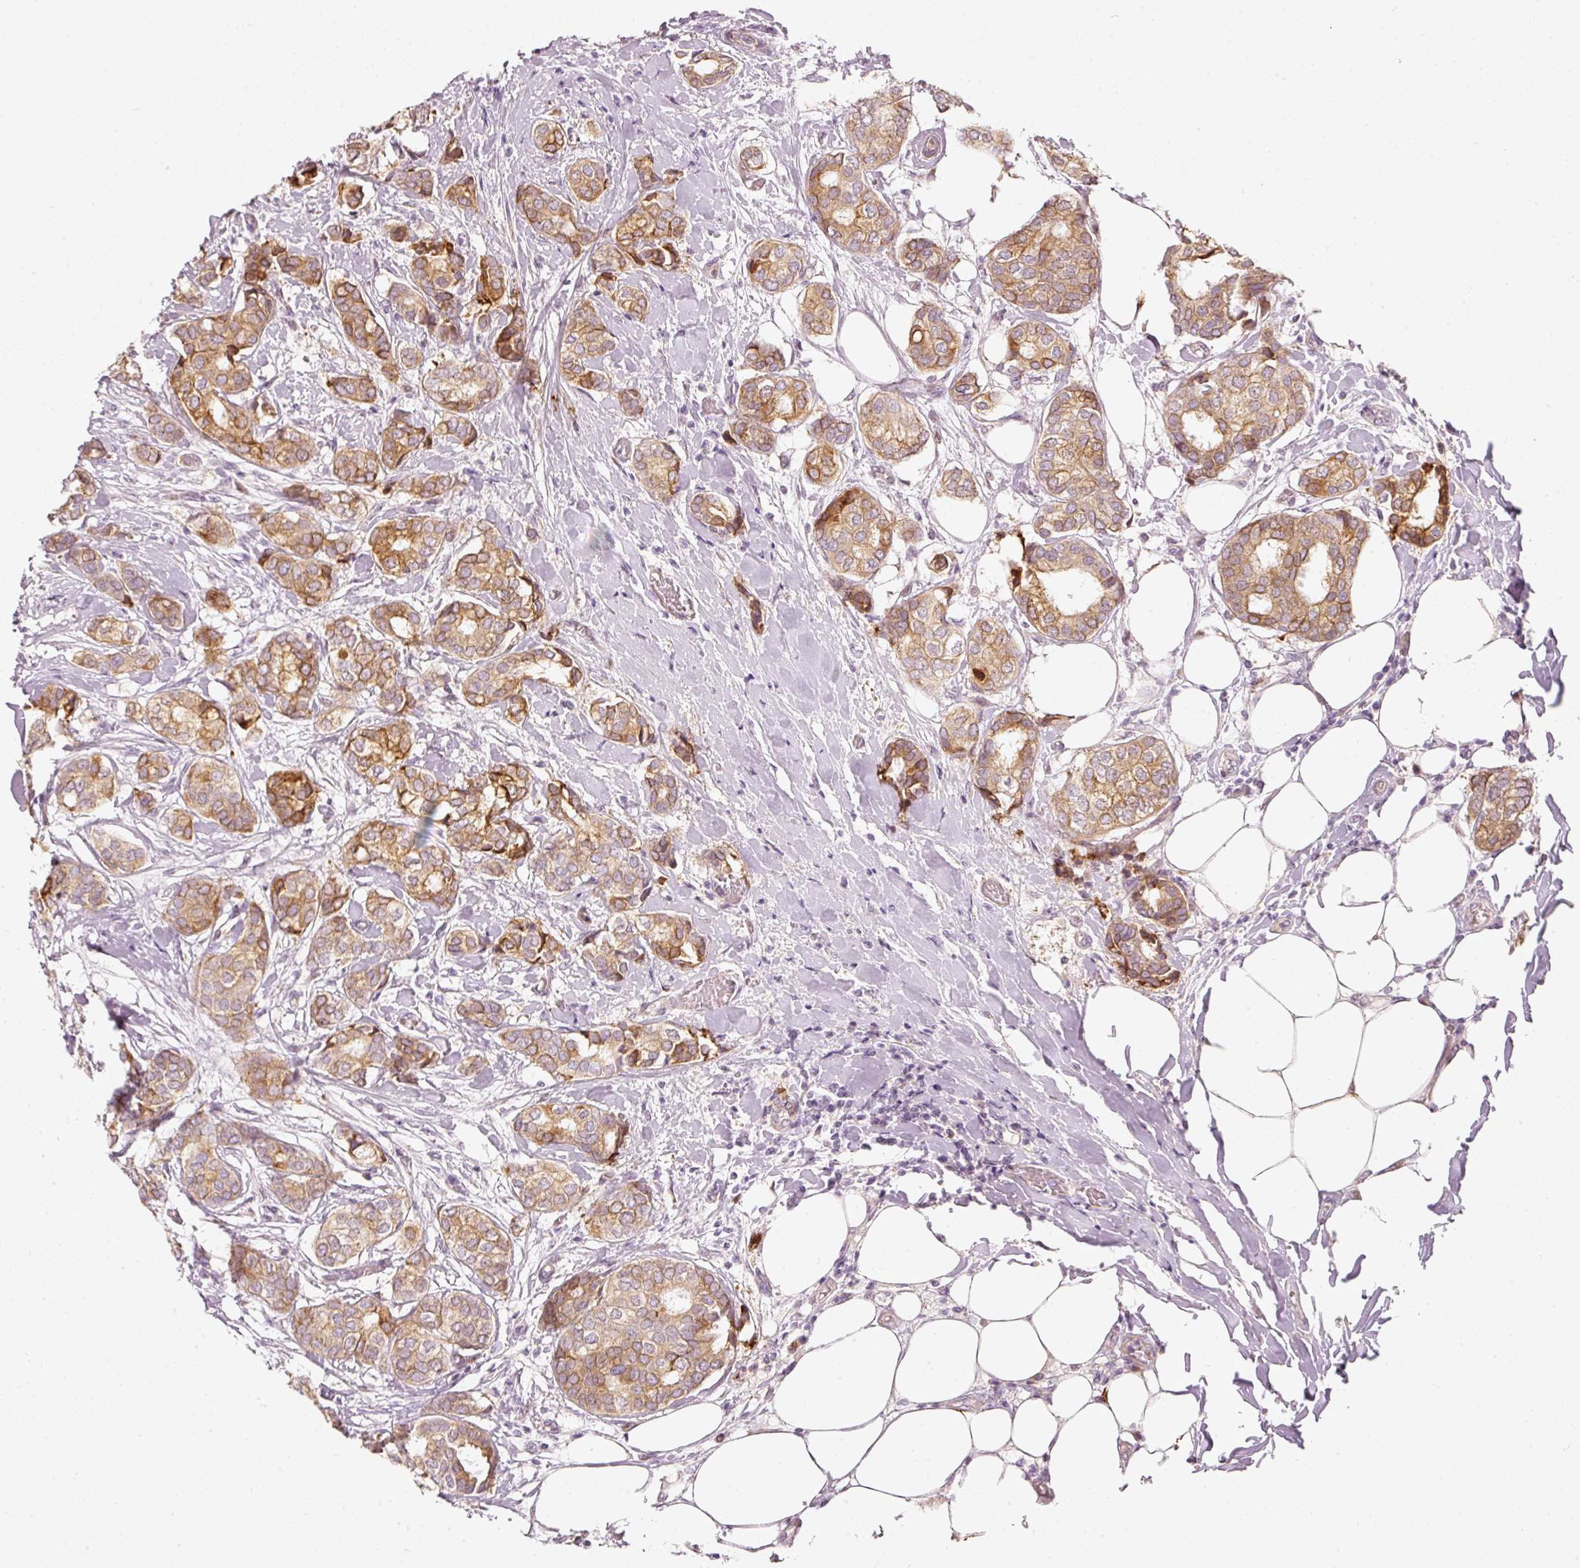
{"staining": {"intensity": "moderate", "quantity": ">75%", "location": "cytoplasmic/membranous"}, "tissue": "breast cancer", "cell_type": "Tumor cells", "image_type": "cancer", "snomed": [{"axis": "morphology", "description": "Duct carcinoma"}, {"axis": "topography", "description": "Breast"}], "caption": "Approximately >75% of tumor cells in human breast cancer (invasive ductal carcinoma) display moderate cytoplasmic/membranous protein staining as visualized by brown immunohistochemical staining.", "gene": "SLC20A1", "patient": {"sex": "female", "age": 73}}